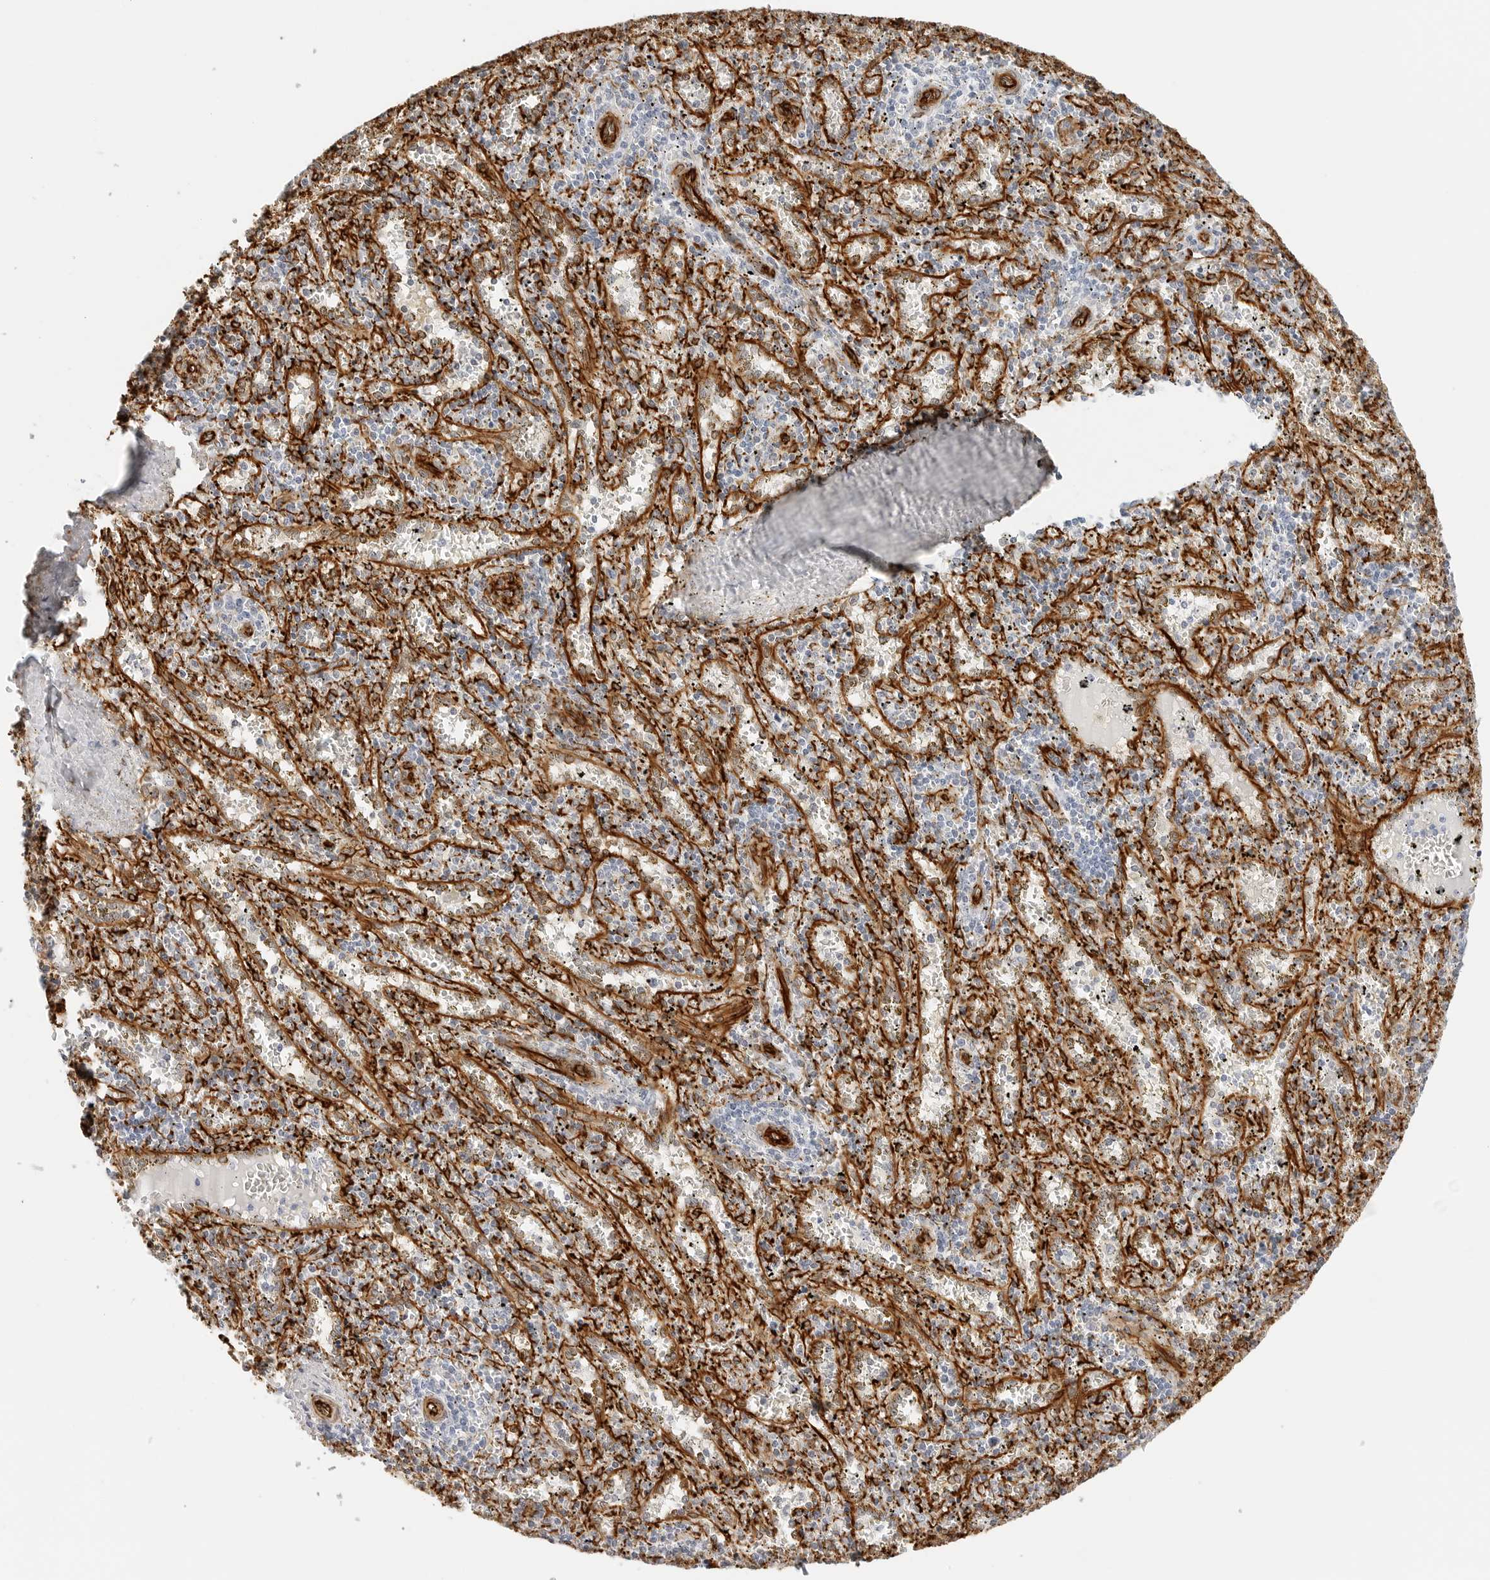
{"staining": {"intensity": "negative", "quantity": "none", "location": "none"}, "tissue": "spleen", "cell_type": "Cells in red pulp", "image_type": "normal", "snomed": [{"axis": "morphology", "description": "Normal tissue, NOS"}, {"axis": "topography", "description": "Spleen"}], "caption": "A high-resolution histopathology image shows immunohistochemistry staining of normal spleen, which displays no significant staining in cells in red pulp.", "gene": "NES", "patient": {"sex": "male", "age": 11}}